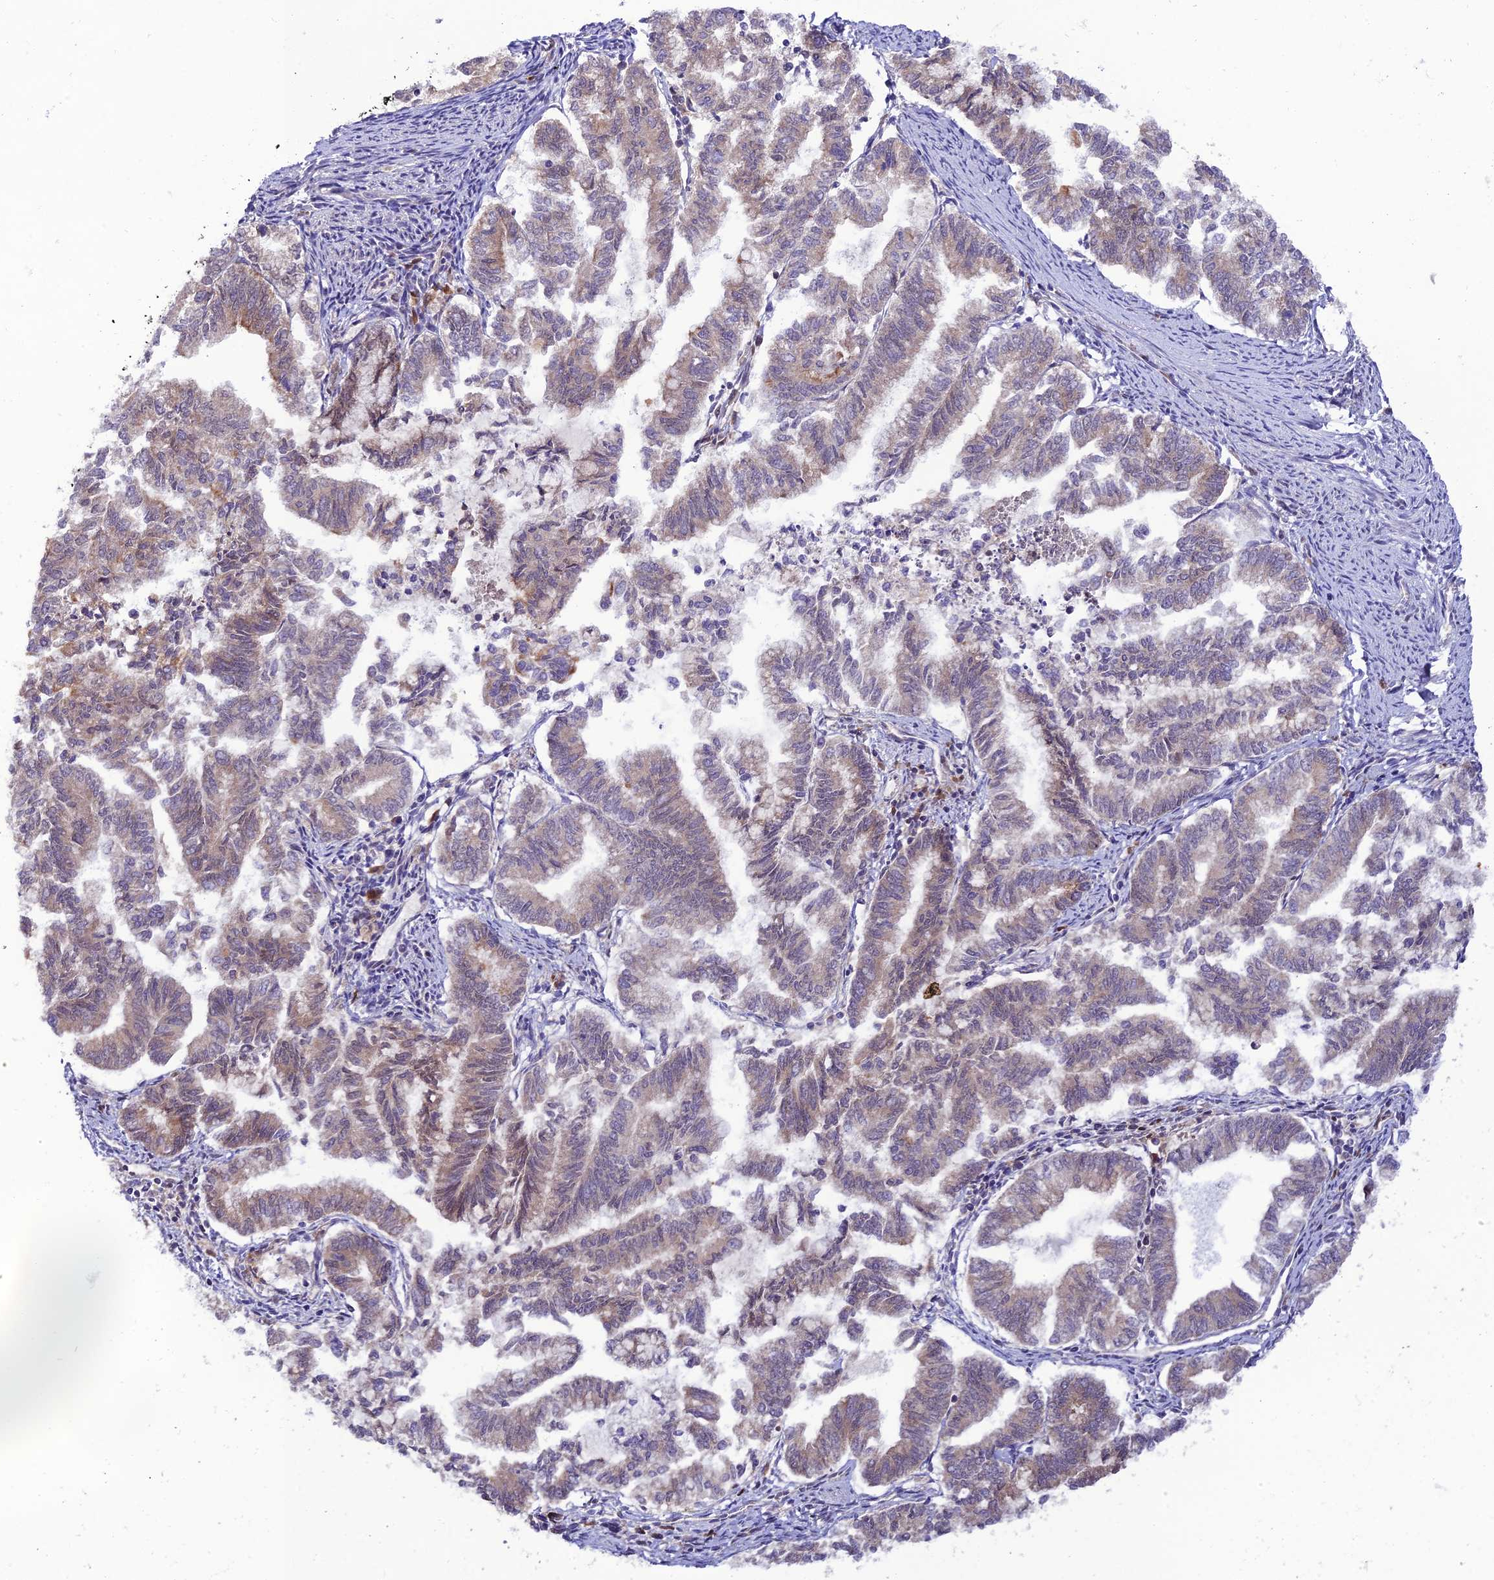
{"staining": {"intensity": "weak", "quantity": "<25%", "location": "cytoplasmic/membranous,nuclear"}, "tissue": "endometrial cancer", "cell_type": "Tumor cells", "image_type": "cancer", "snomed": [{"axis": "morphology", "description": "Adenocarcinoma, NOS"}, {"axis": "topography", "description": "Endometrium"}], "caption": "There is no significant positivity in tumor cells of endometrial cancer (adenocarcinoma).", "gene": "TRIM40", "patient": {"sex": "female", "age": 79}}